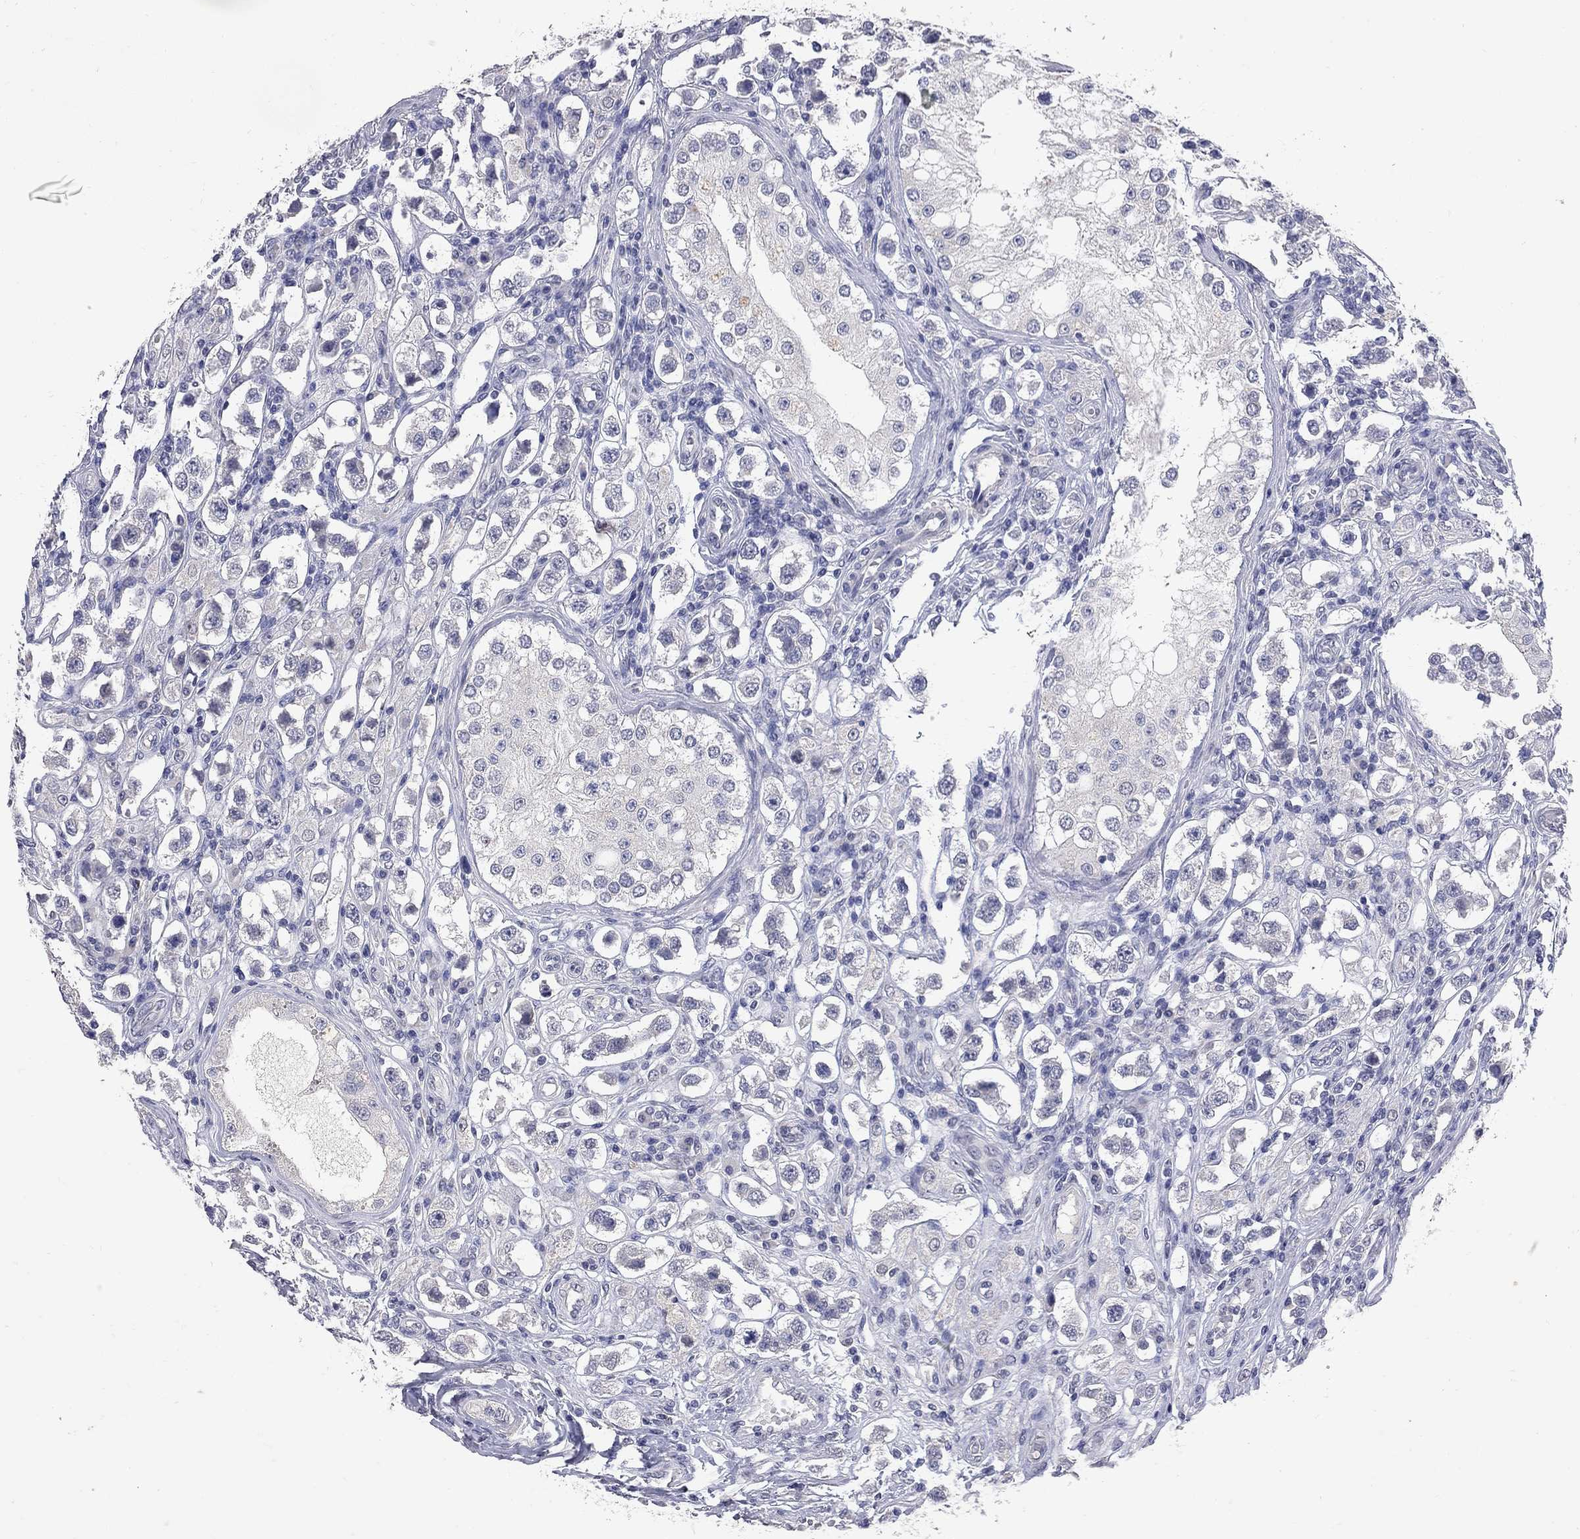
{"staining": {"intensity": "negative", "quantity": "none", "location": "none"}, "tissue": "testis cancer", "cell_type": "Tumor cells", "image_type": "cancer", "snomed": [{"axis": "morphology", "description": "Seminoma, NOS"}, {"axis": "topography", "description": "Testis"}], "caption": "This histopathology image is of testis cancer stained with immunohistochemistry to label a protein in brown with the nuclei are counter-stained blue. There is no staining in tumor cells.", "gene": "NOS2", "patient": {"sex": "male", "age": 37}}